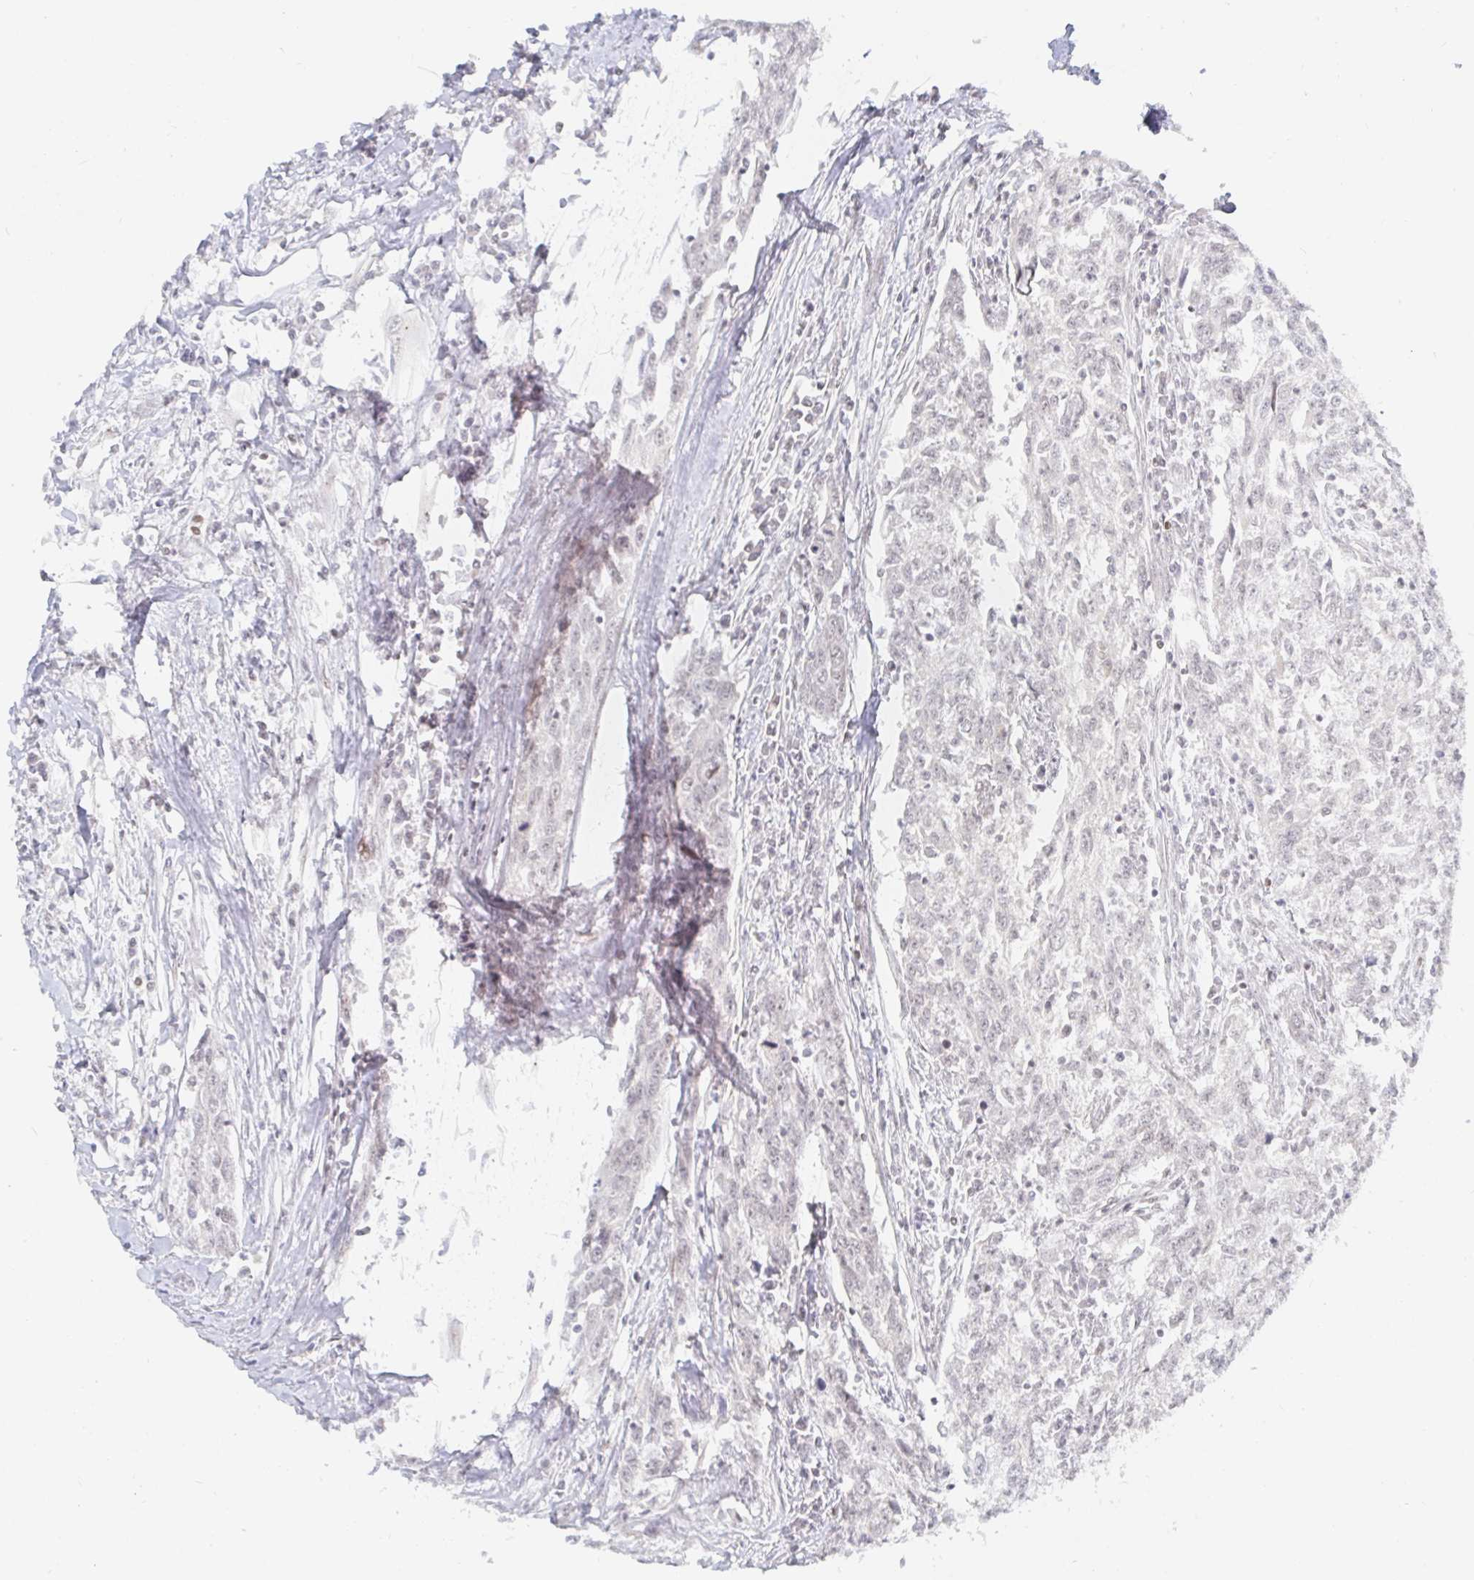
{"staining": {"intensity": "negative", "quantity": "none", "location": "none"}, "tissue": "breast cancer", "cell_type": "Tumor cells", "image_type": "cancer", "snomed": [{"axis": "morphology", "description": "Duct carcinoma"}, {"axis": "topography", "description": "Breast"}], "caption": "Protein analysis of breast cancer exhibits no significant expression in tumor cells. (DAB immunohistochemistry (IHC), high magnification).", "gene": "CHD2", "patient": {"sex": "female", "age": 50}}